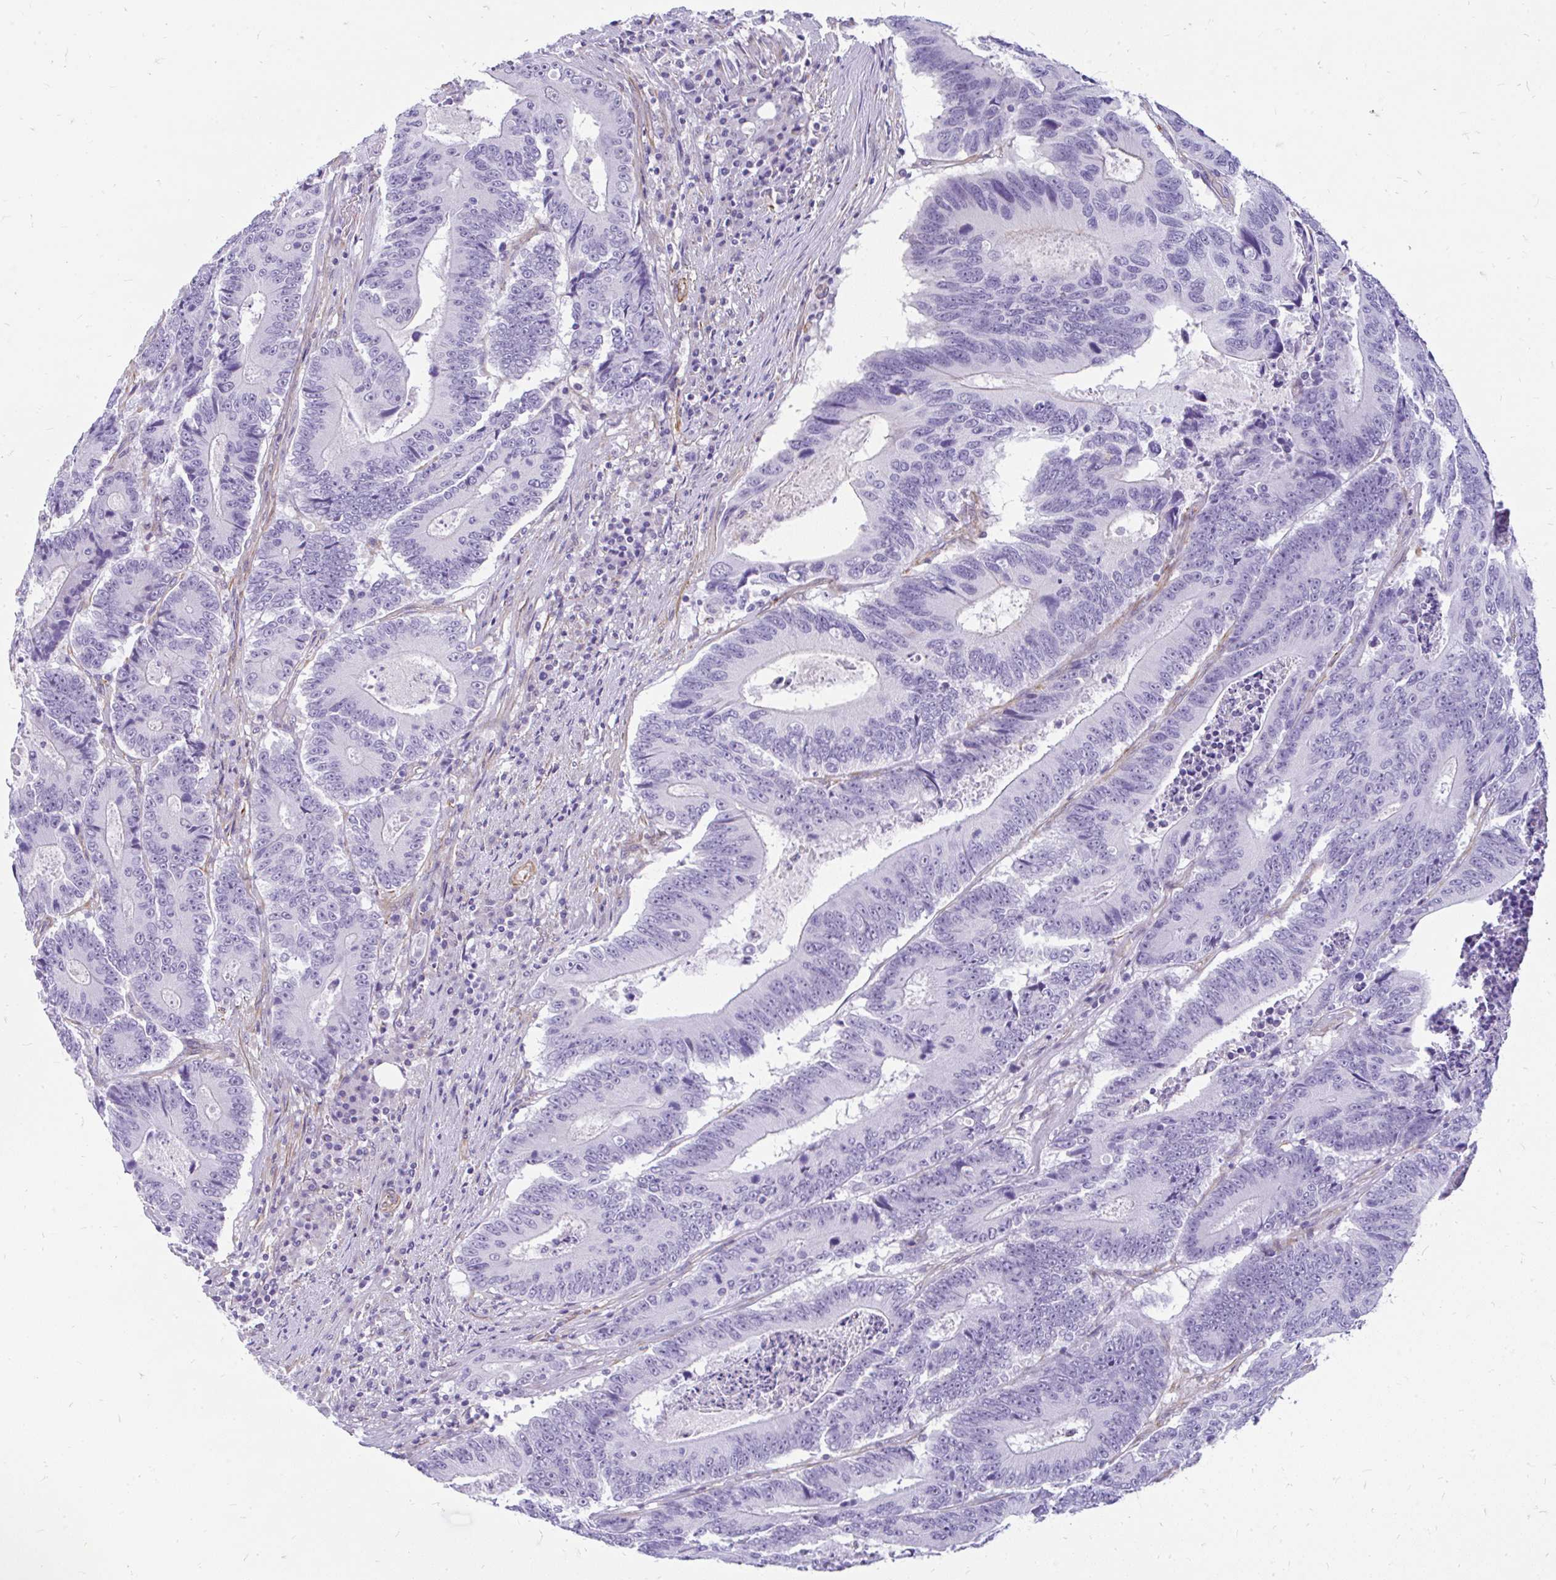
{"staining": {"intensity": "negative", "quantity": "none", "location": "none"}, "tissue": "colorectal cancer", "cell_type": "Tumor cells", "image_type": "cancer", "snomed": [{"axis": "morphology", "description": "Adenocarcinoma, NOS"}, {"axis": "topography", "description": "Colon"}], "caption": "A high-resolution image shows immunohistochemistry (IHC) staining of colorectal cancer, which exhibits no significant staining in tumor cells.", "gene": "FAM83C", "patient": {"sex": "male", "age": 83}}